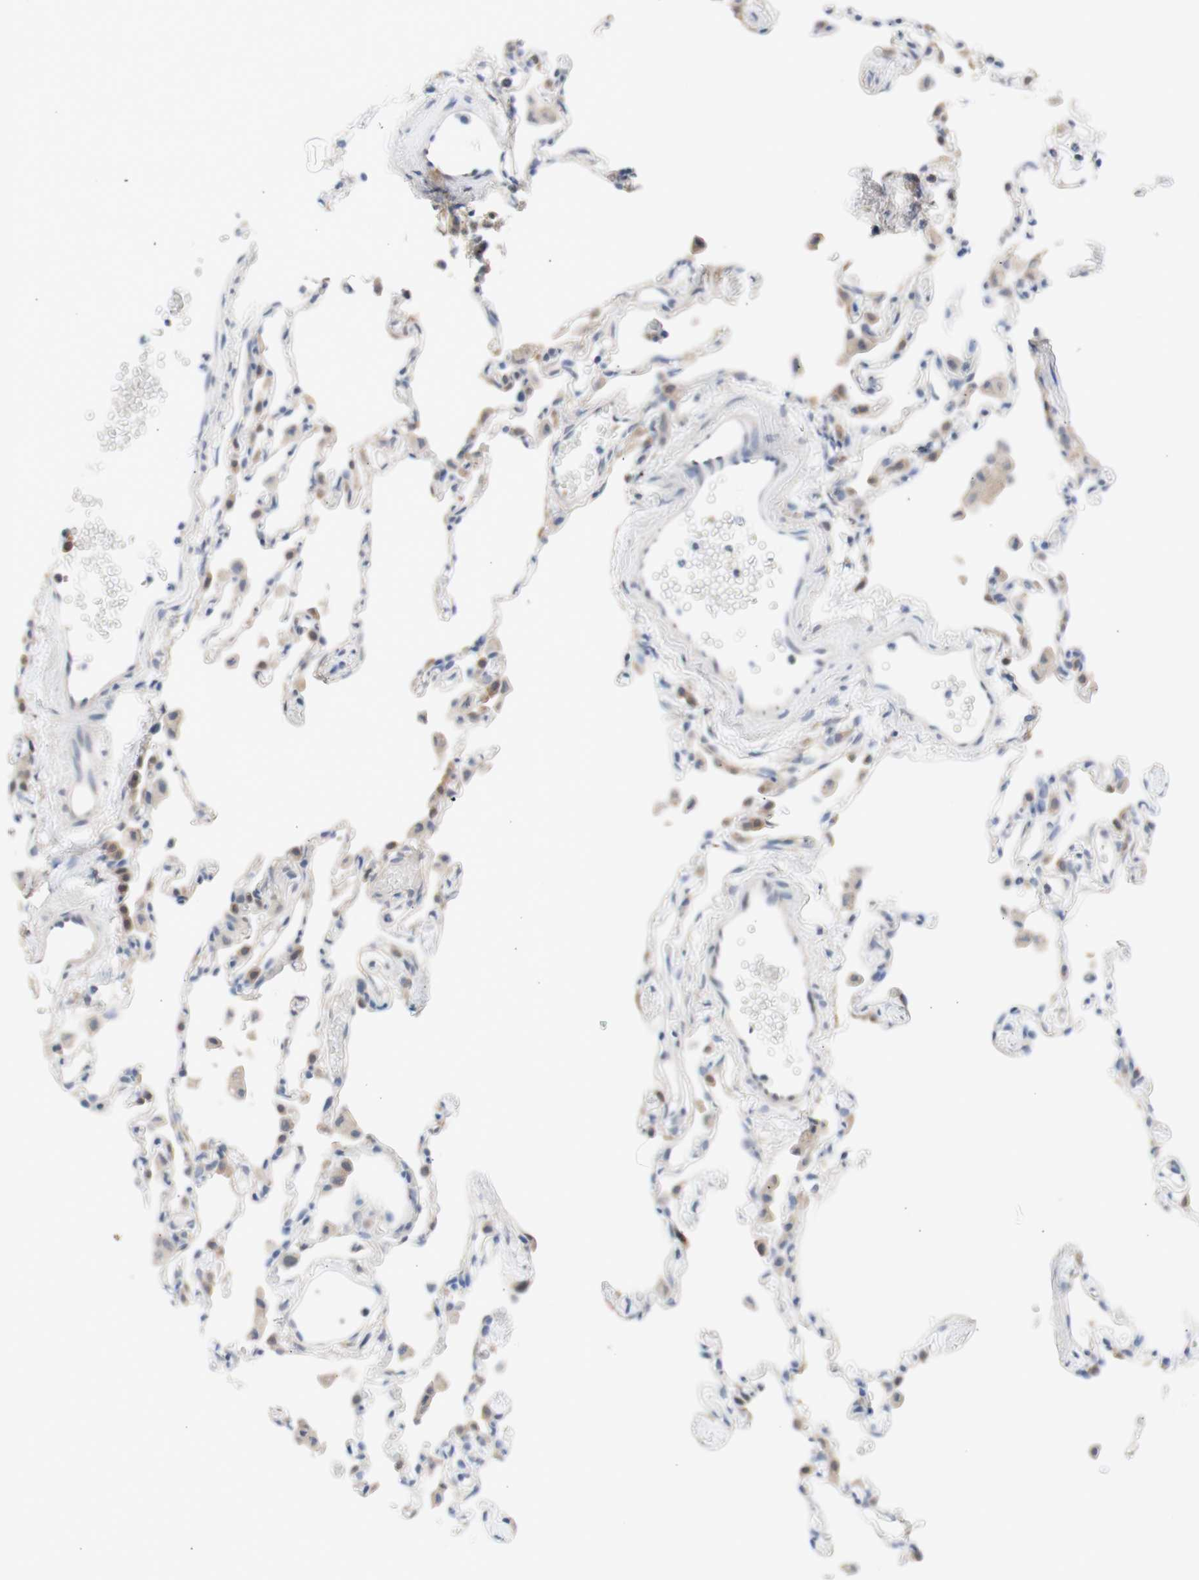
{"staining": {"intensity": "weak", "quantity": "25%-75%", "location": "cytoplasmic/membranous"}, "tissue": "lung", "cell_type": "Alveolar cells", "image_type": "normal", "snomed": [{"axis": "morphology", "description": "Normal tissue, NOS"}, {"axis": "topography", "description": "Lung"}], "caption": "Benign lung displays weak cytoplasmic/membranous expression in about 25%-75% of alveolar cells (Stains: DAB (3,3'-diaminobenzidine) in brown, nuclei in blue, Microscopy: brightfield microscopy at high magnification)..", "gene": "PRMT5", "patient": {"sex": "female", "age": 49}}